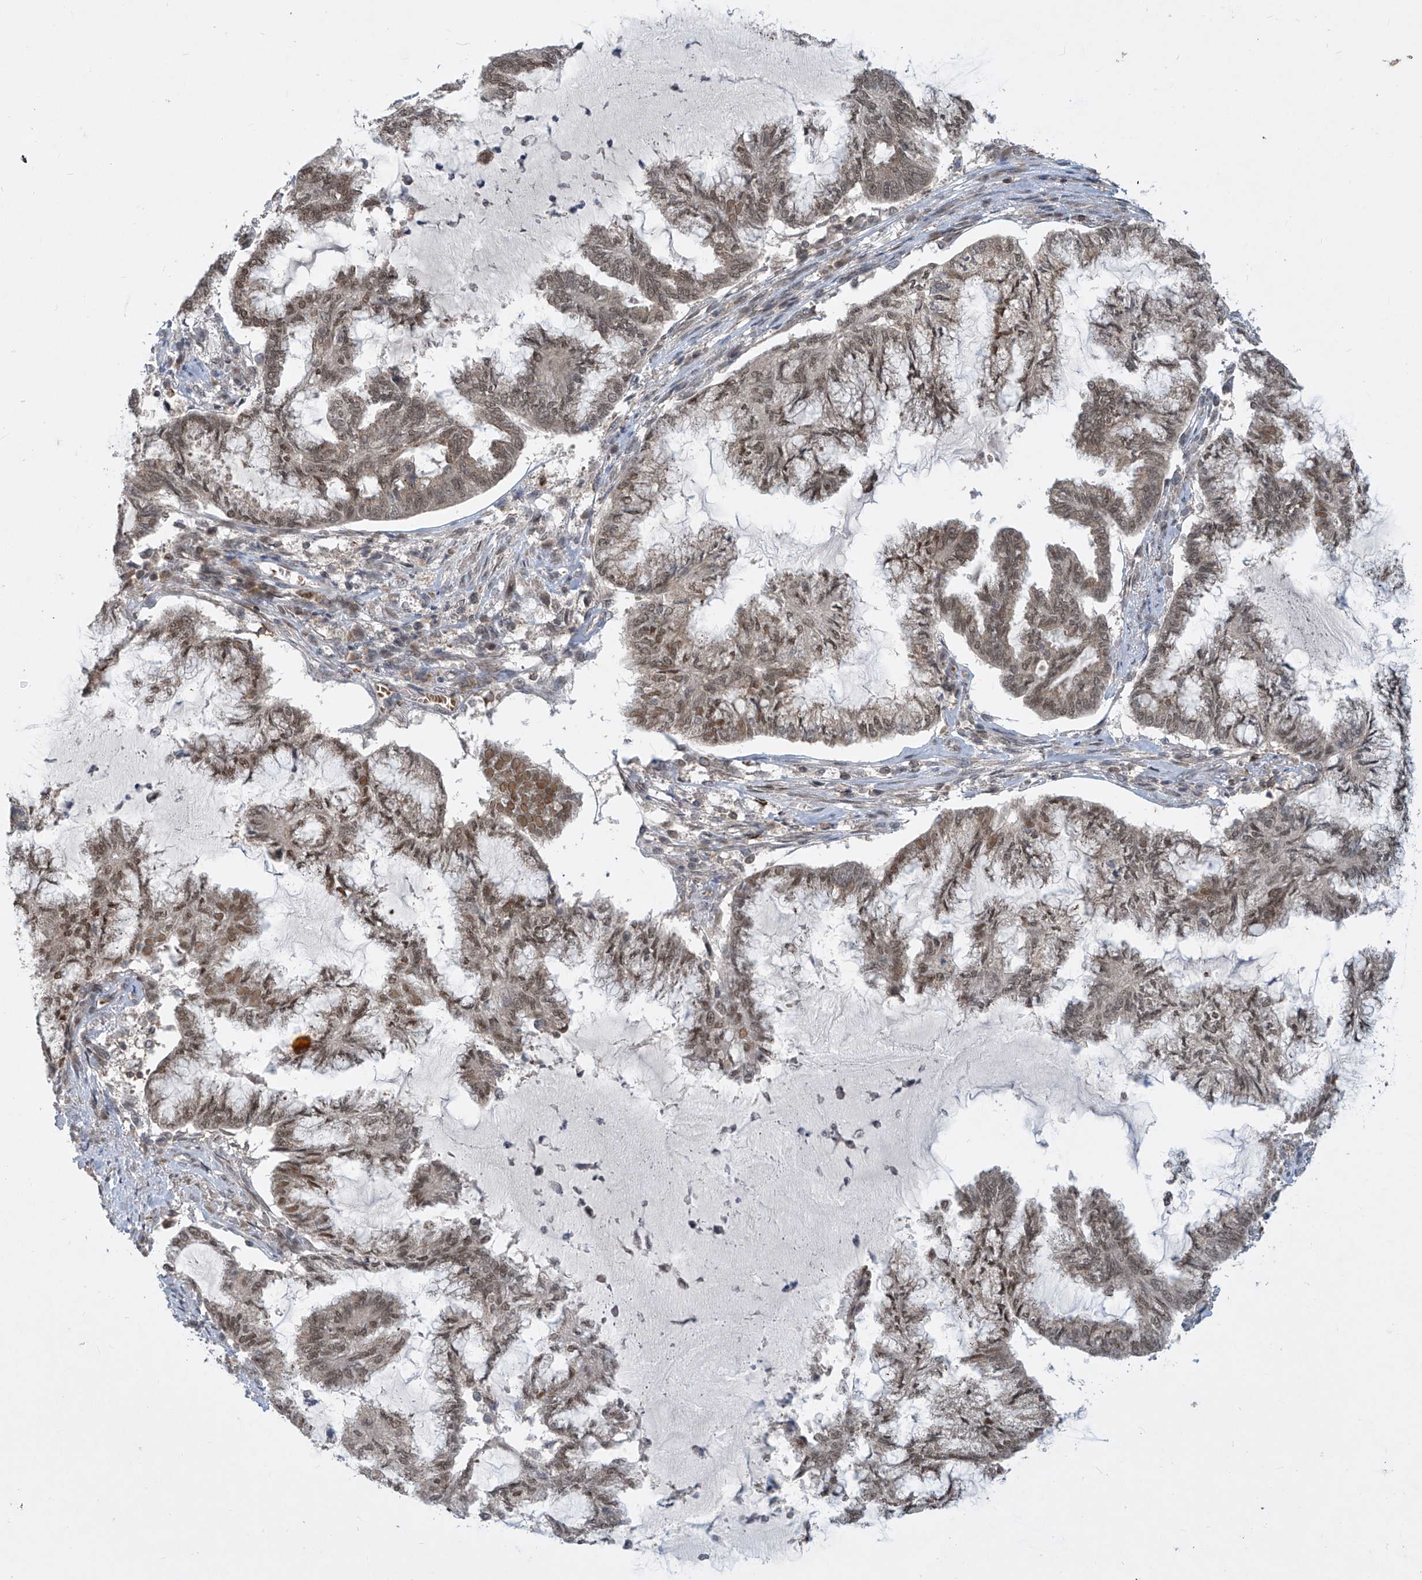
{"staining": {"intensity": "moderate", "quantity": ">75%", "location": "nuclear"}, "tissue": "endometrial cancer", "cell_type": "Tumor cells", "image_type": "cancer", "snomed": [{"axis": "morphology", "description": "Adenocarcinoma, NOS"}, {"axis": "topography", "description": "Endometrium"}], "caption": "DAB (3,3'-diaminobenzidine) immunohistochemical staining of human adenocarcinoma (endometrial) exhibits moderate nuclear protein staining in about >75% of tumor cells.", "gene": "LAGE3", "patient": {"sex": "female", "age": 86}}